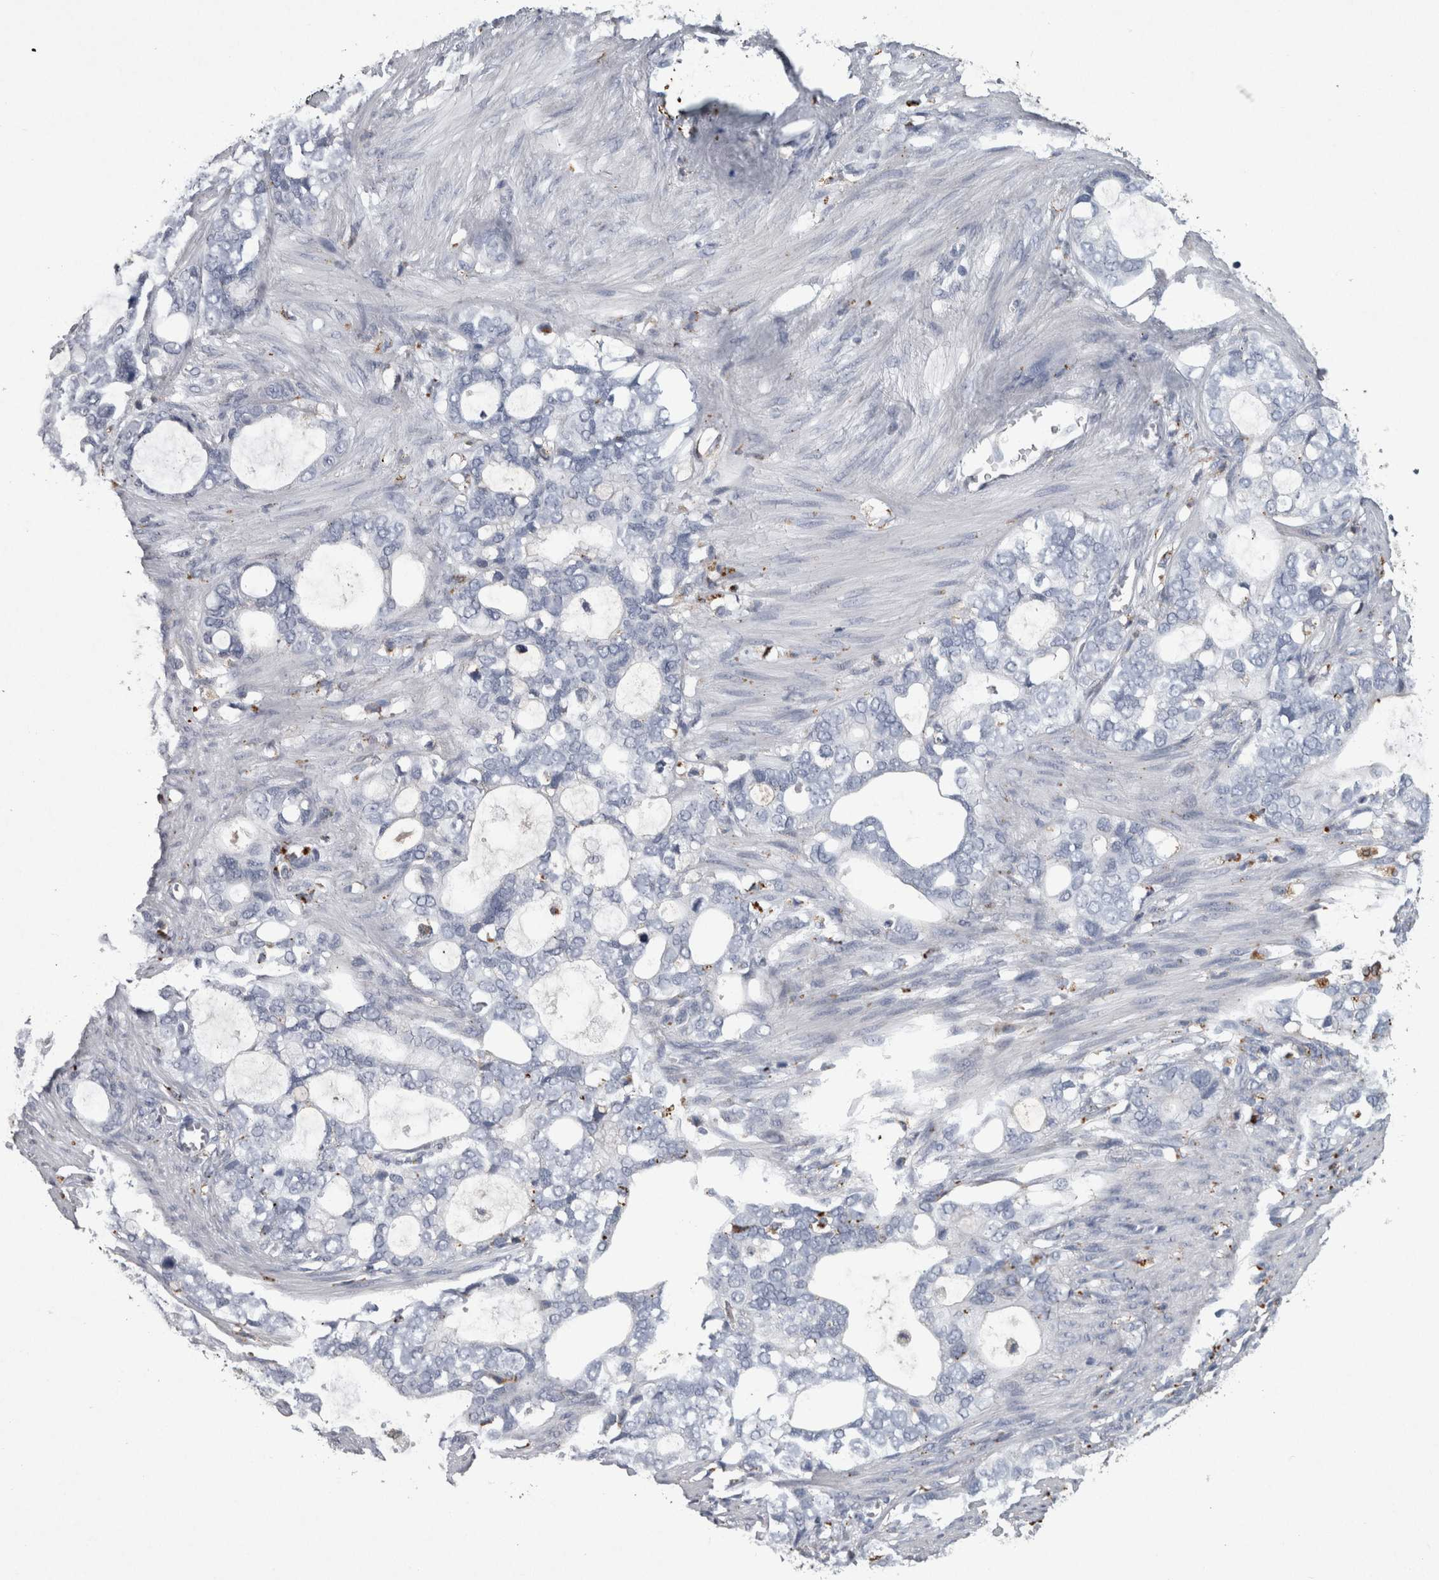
{"staining": {"intensity": "negative", "quantity": "none", "location": "none"}, "tissue": "stomach cancer", "cell_type": "Tumor cells", "image_type": "cancer", "snomed": [{"axis": "morphology", "description": "Adenocarcinoma, NOS"}, {"axis": "topography", "description": "Stomach"}], "caption": "There is no significant positivity in tumor cells of adenocarcinoma (stomach).", "gene": "DPP7", "patient": {"sex": "female", "age": 75}}